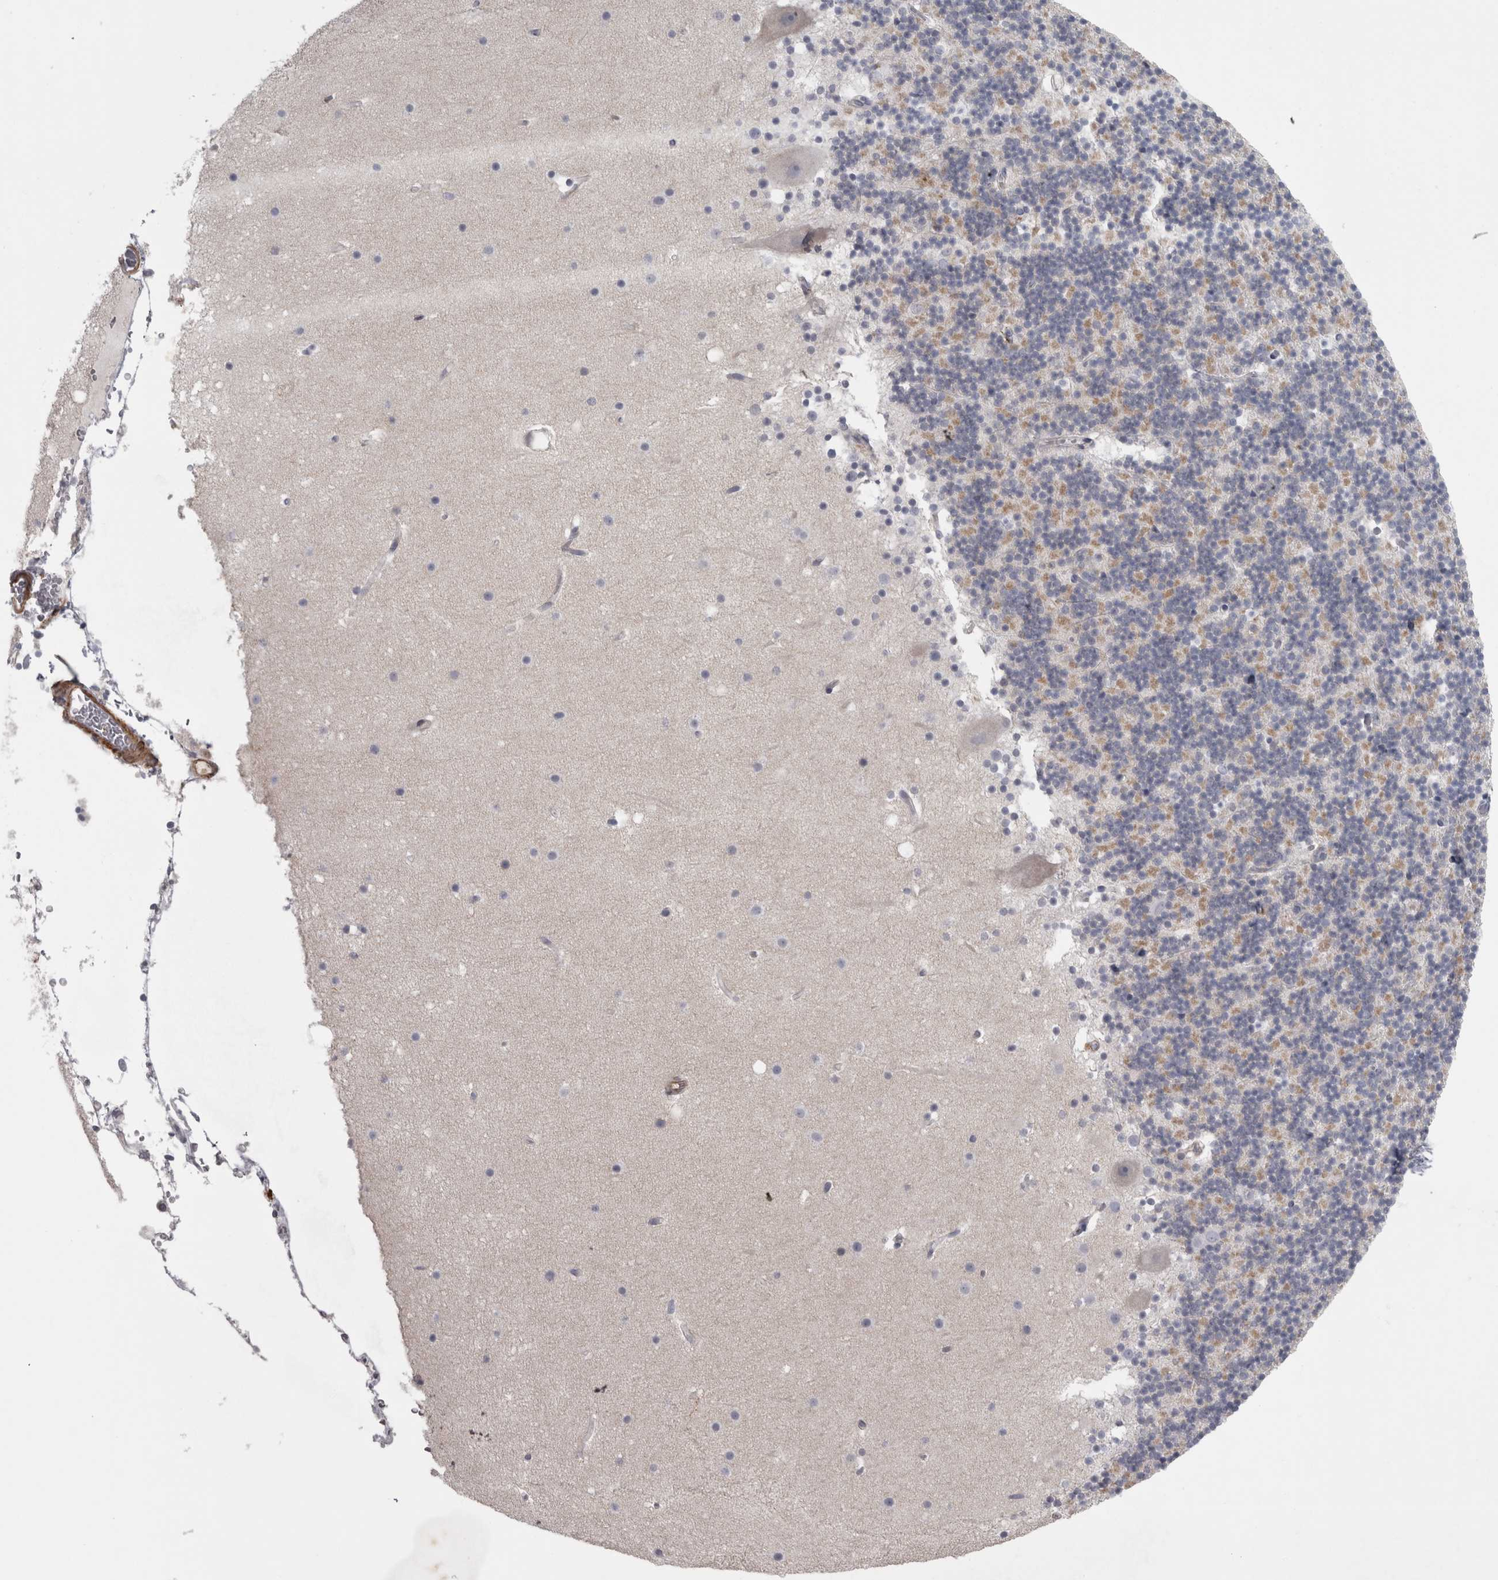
{"staining": {"intensity": "negative", "quantity": "none", "location": "none"}, "tissue": "cerebellum", "cell_type": "Cells in granular layer", "image_type": "normal", "snomed": [{"axis": "morphology", "description": "Normal tissue, NOS"}, {"axis": "topography", "description": "Cerebellum"}], "caption": "Cerebellum stained for a protein using immunohistochemistry (IHC) demonstrates no staining cells in granular layer.", "gene": "PPP1R12B", "patient": {"sex": "male", "age": 57}}